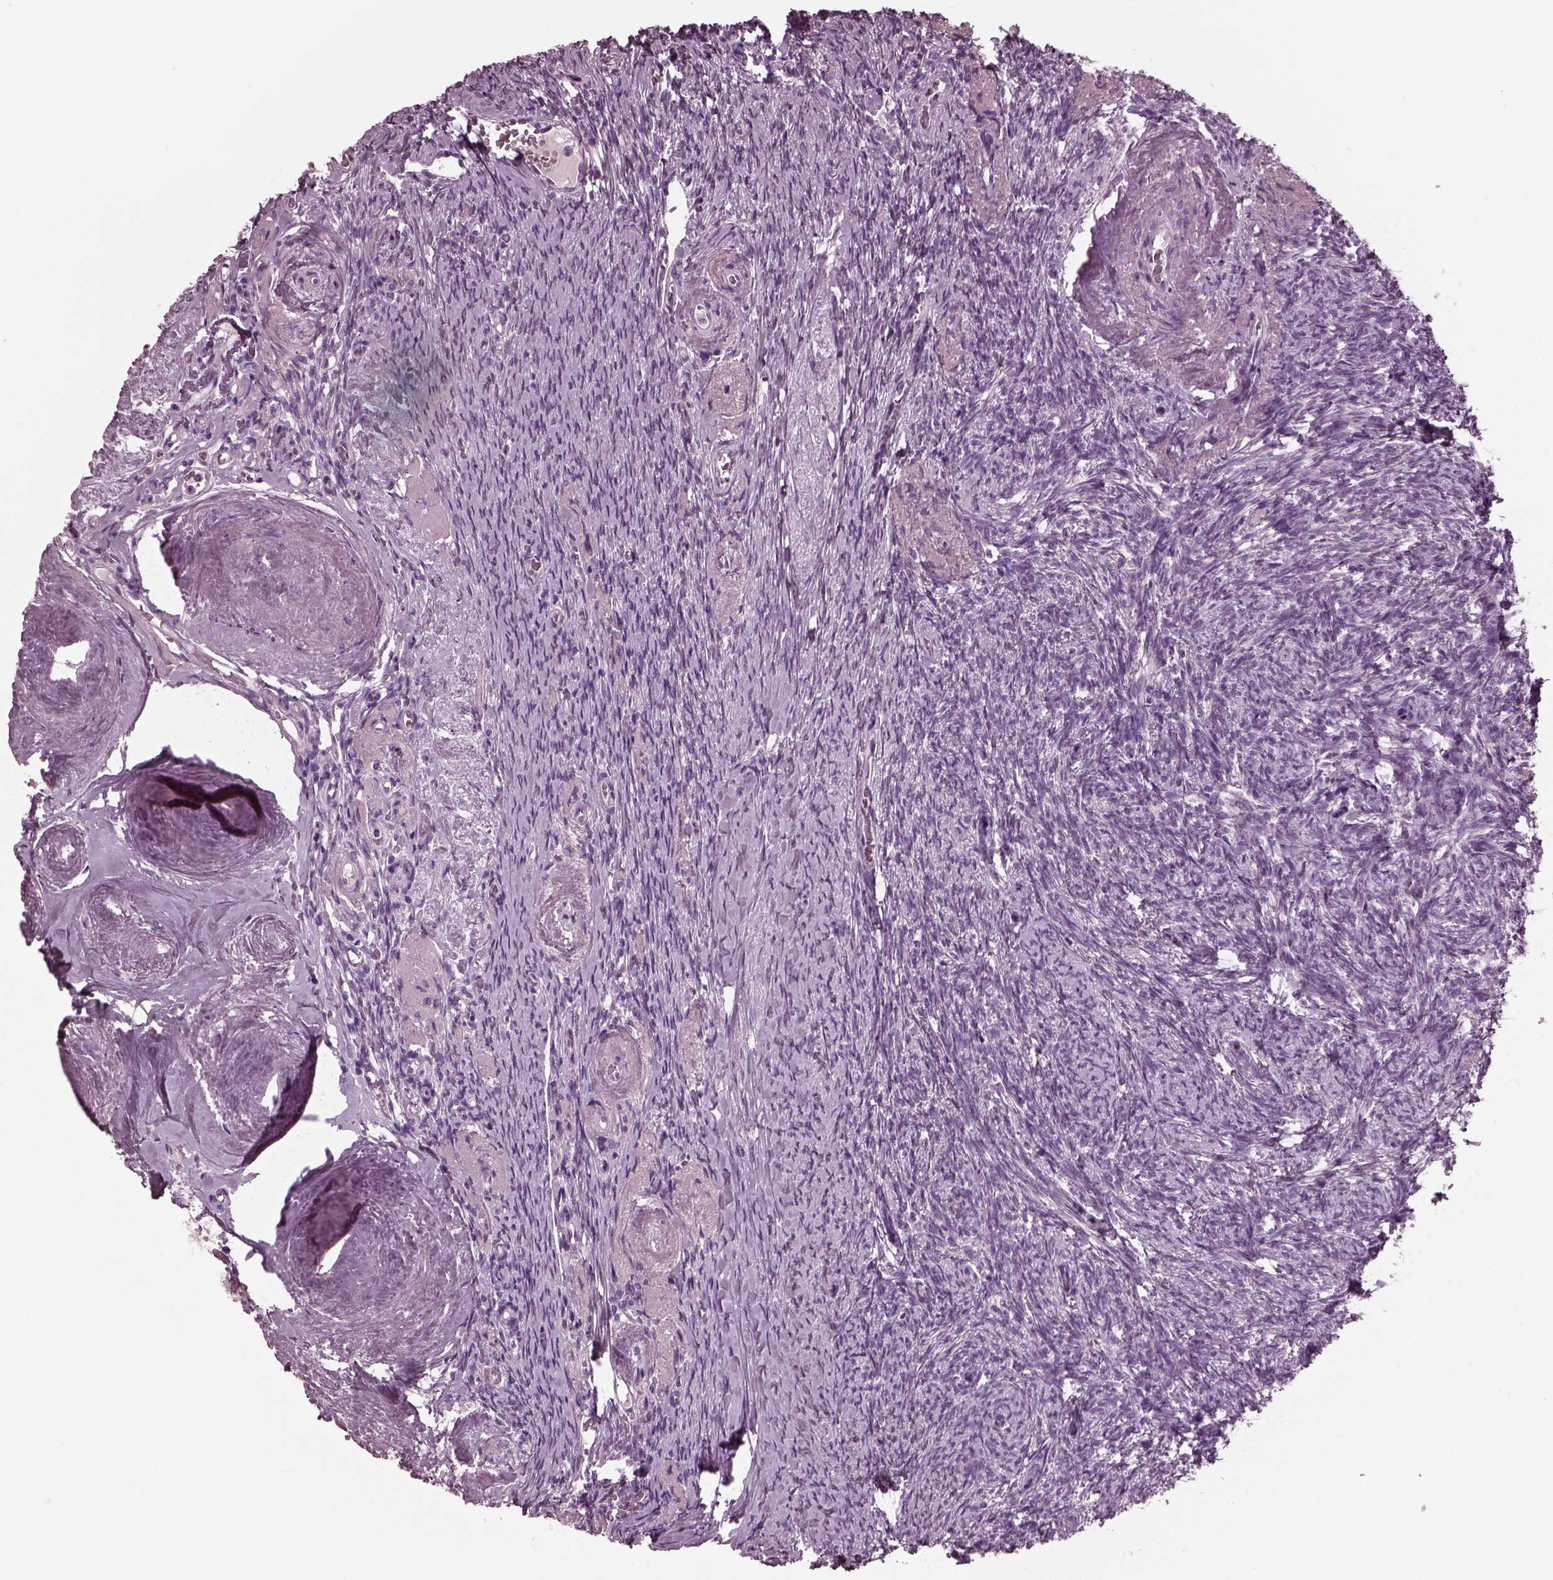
{"staining": {"intensity": "negative", "quantity": "none", "location": "none"}, "tissue": "ovary", "cell_type": "Ovarian stroma cells", "image_type": "normal", "snomed": [{"axis": "morphology", "description": "Normal tissue, NOS"}, {"axis": "topography", "description": "Ovary"}], "caption": "Human ovary stained for a protein using IHC reveals no staining in ovarian stroma cells.", "gene": "MIB2", "patient": {"sex": "female", "age": 72}}